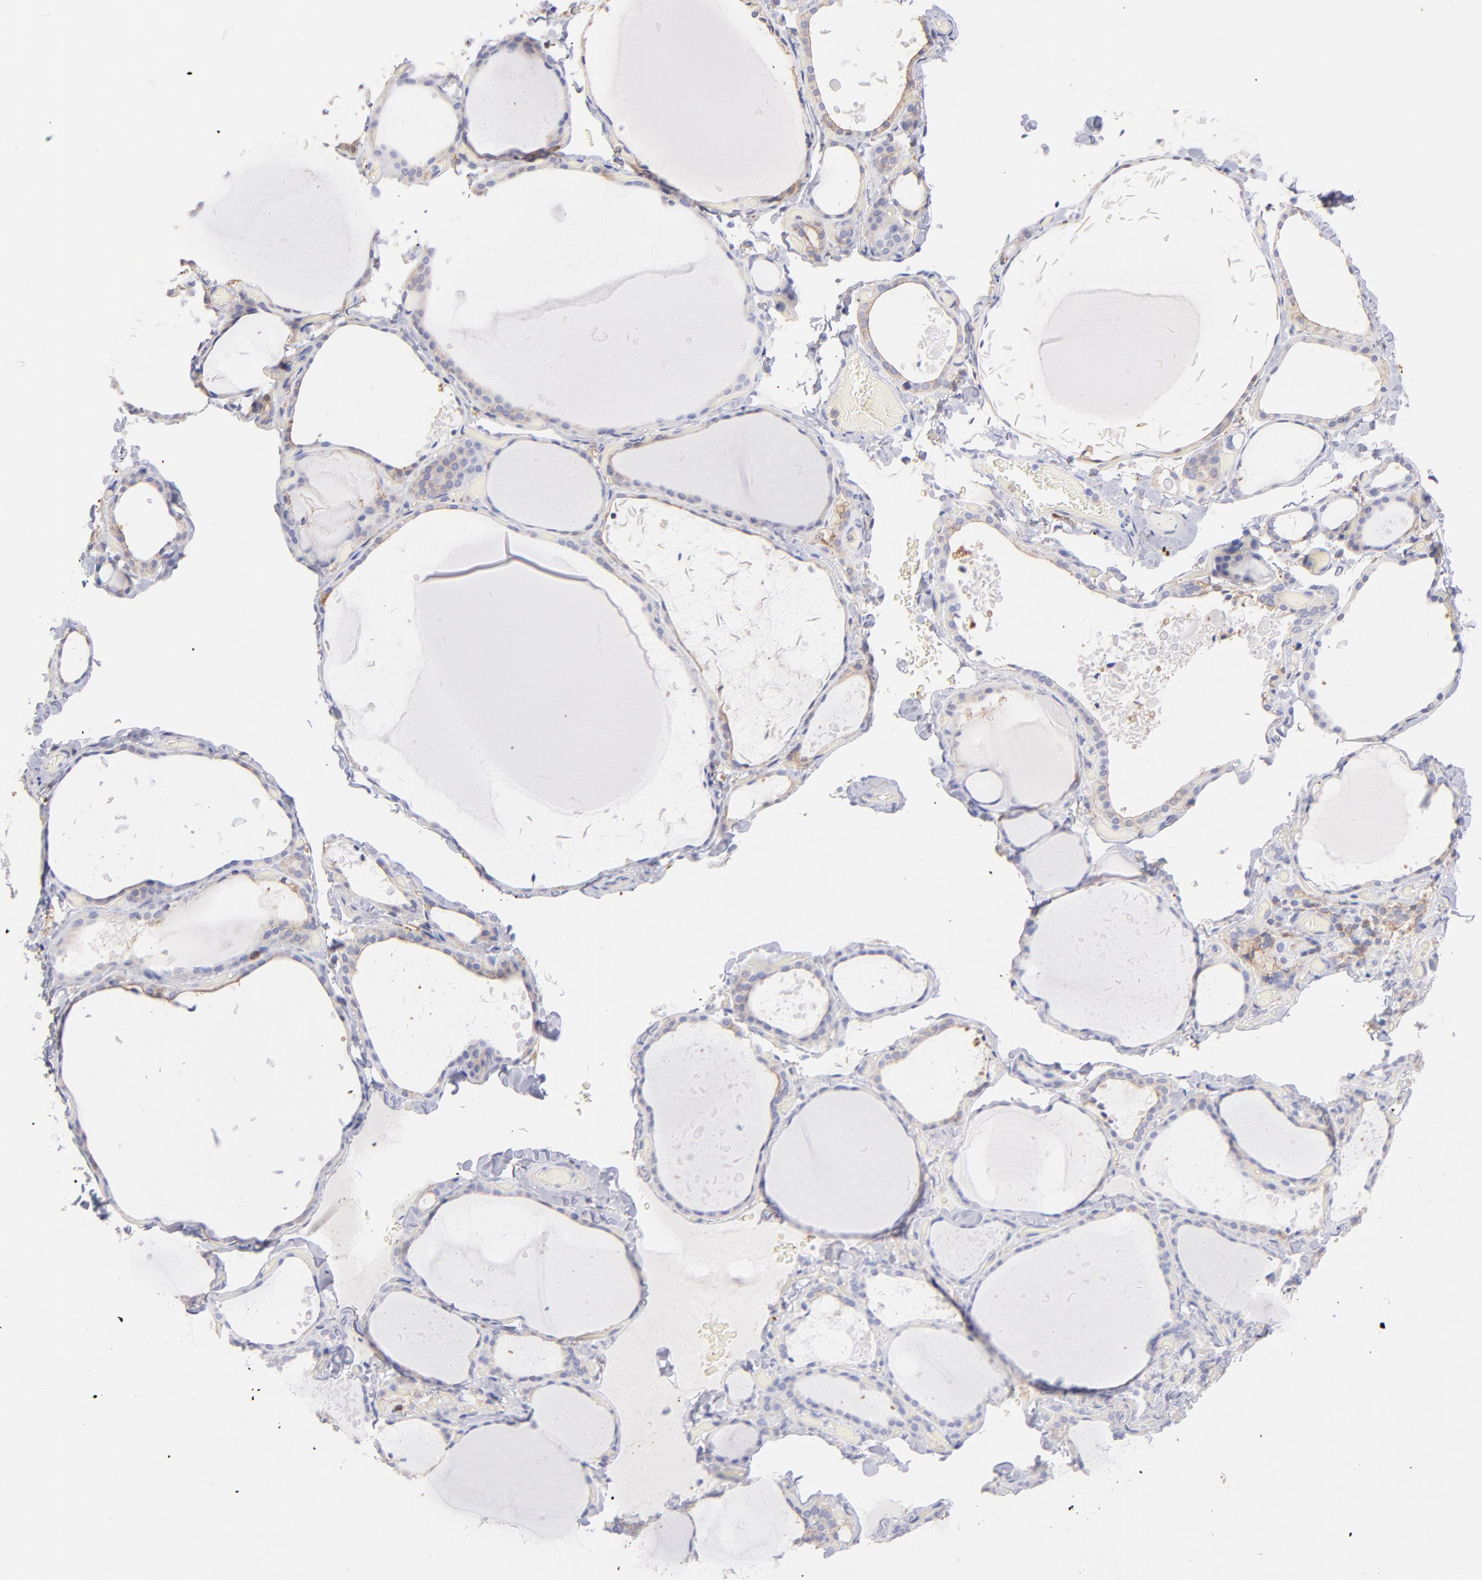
{"staining": {"intensity": "moderate", "quantity": "25%-75%", "location": "cytoplasmic/membranous"}, "tissue": "thyroid gland", "cell_type": "Glandular cells", "image_type": "normal", "snomed": [{"axis": "morphology", "description": "Normal tissue, NOS"}, {"axis": "topography", "description": "Thyroid gland"}], "caption": "Immunohistochemical staining of unremarkable human thyroid gland displays medium levels of moderate cytoplasmic/membranous expression in about 25%-75% of glandular cells. (DAB IHC, brown staining for protein, blue staining for nuclei).", "gene": "PRKCA", "patient": {"sex": "female", "age": 22}}